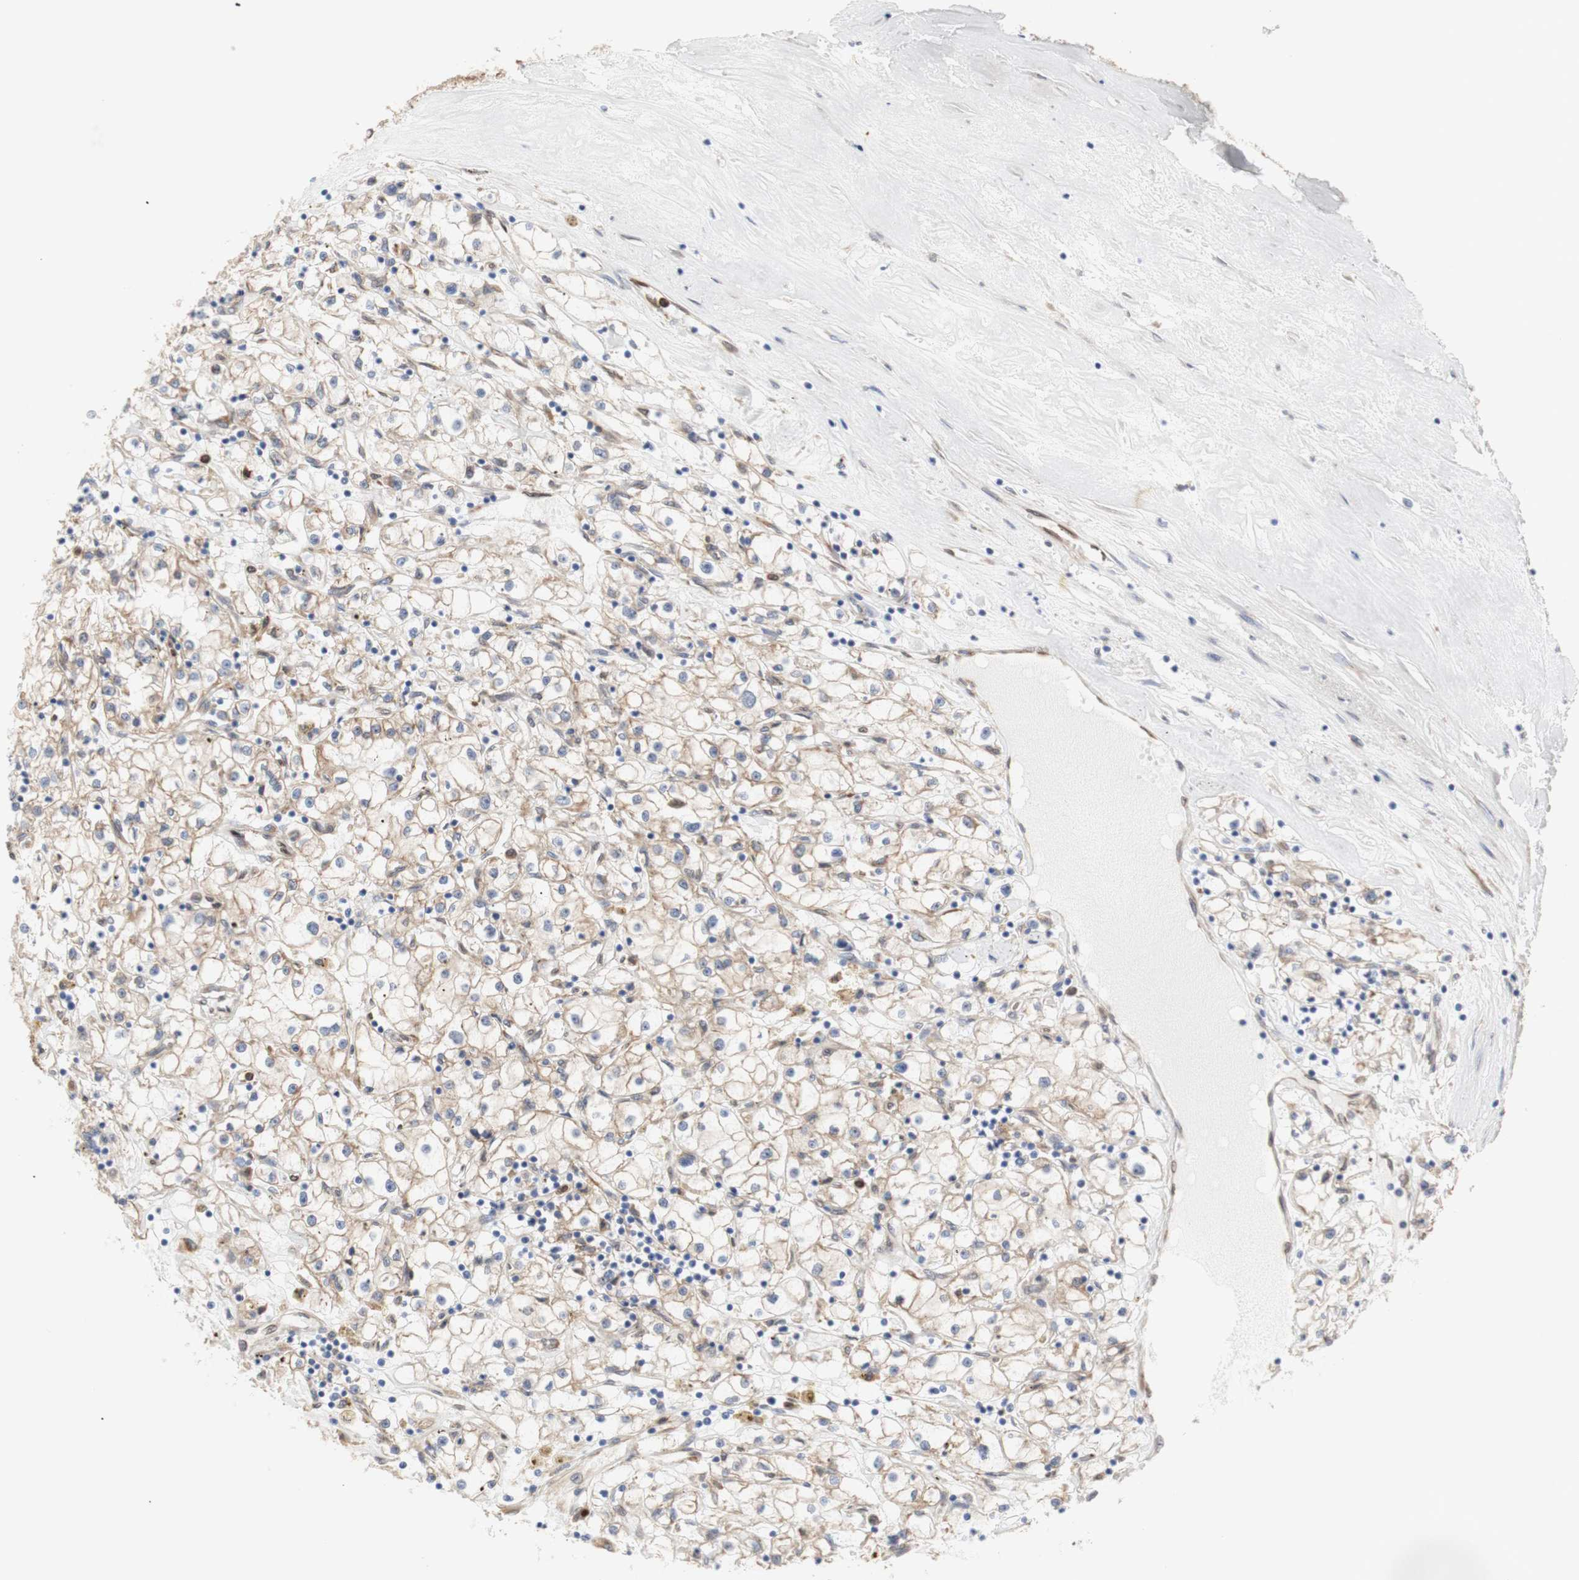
{"staining": {"intensity": "weak", "quantity": "25%-75%", "location": "cytoplasmic/membranous"}, "tissue": "renal cancer", "cell_type": "Tumor cells", "image_type": "cancer", "snomed": [{"axis": "morphology", "description": "Adenocarcinoma, NOS"}, {"axis": "topography", "description": "Kidney"}], "caption": "Immunohistochemistry of human renal adenocarcinoma reveals low levels of weak cytoplasmic/membranous expression in approximately 25%-75% of tumor cells.", "gene": "ERLIN1", "patient": {"sex": "male", "age": 56}}